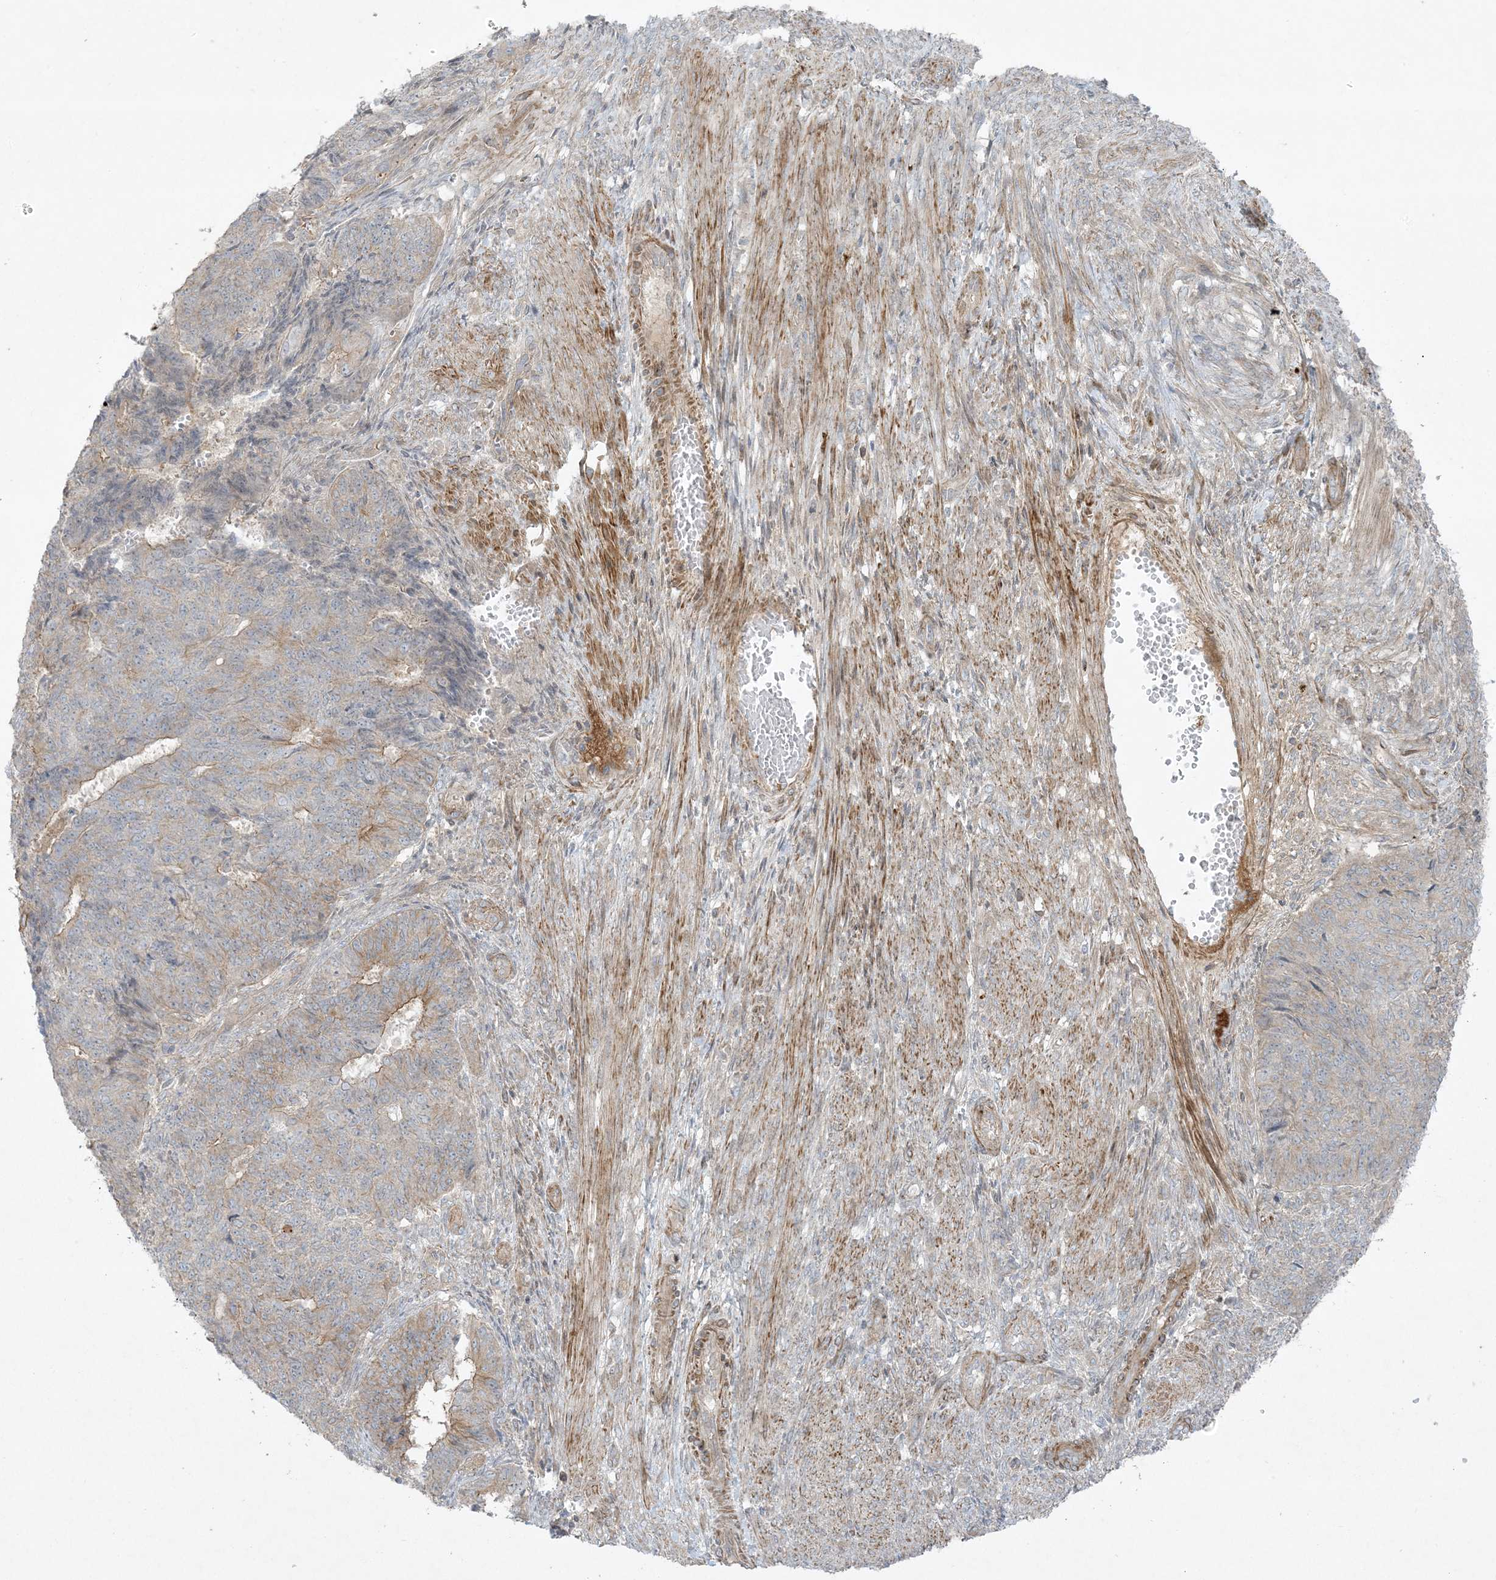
{"staining": {"intensity": "moderate", "quantity": "<25%", "location": "cytoplasmic/membranous"}, "tissue": "endometrial cancer", "cell_type": "Tumor cells", "image_type": "cancer", "snomed": [{"axis": "morphology", "description": "Adenocarcinoma, NOS"}, {"axis": "topography", "description": "Endometrium"}], "caption": "Endometrial adenocarcinoma was stained to show a protein in brown. There is low levels of moderate cytoplasmic/membranous staining in about <25% of tumor cells.", "gene": "PIK3R4", "patient": {"sex": "female", "age": 32}}